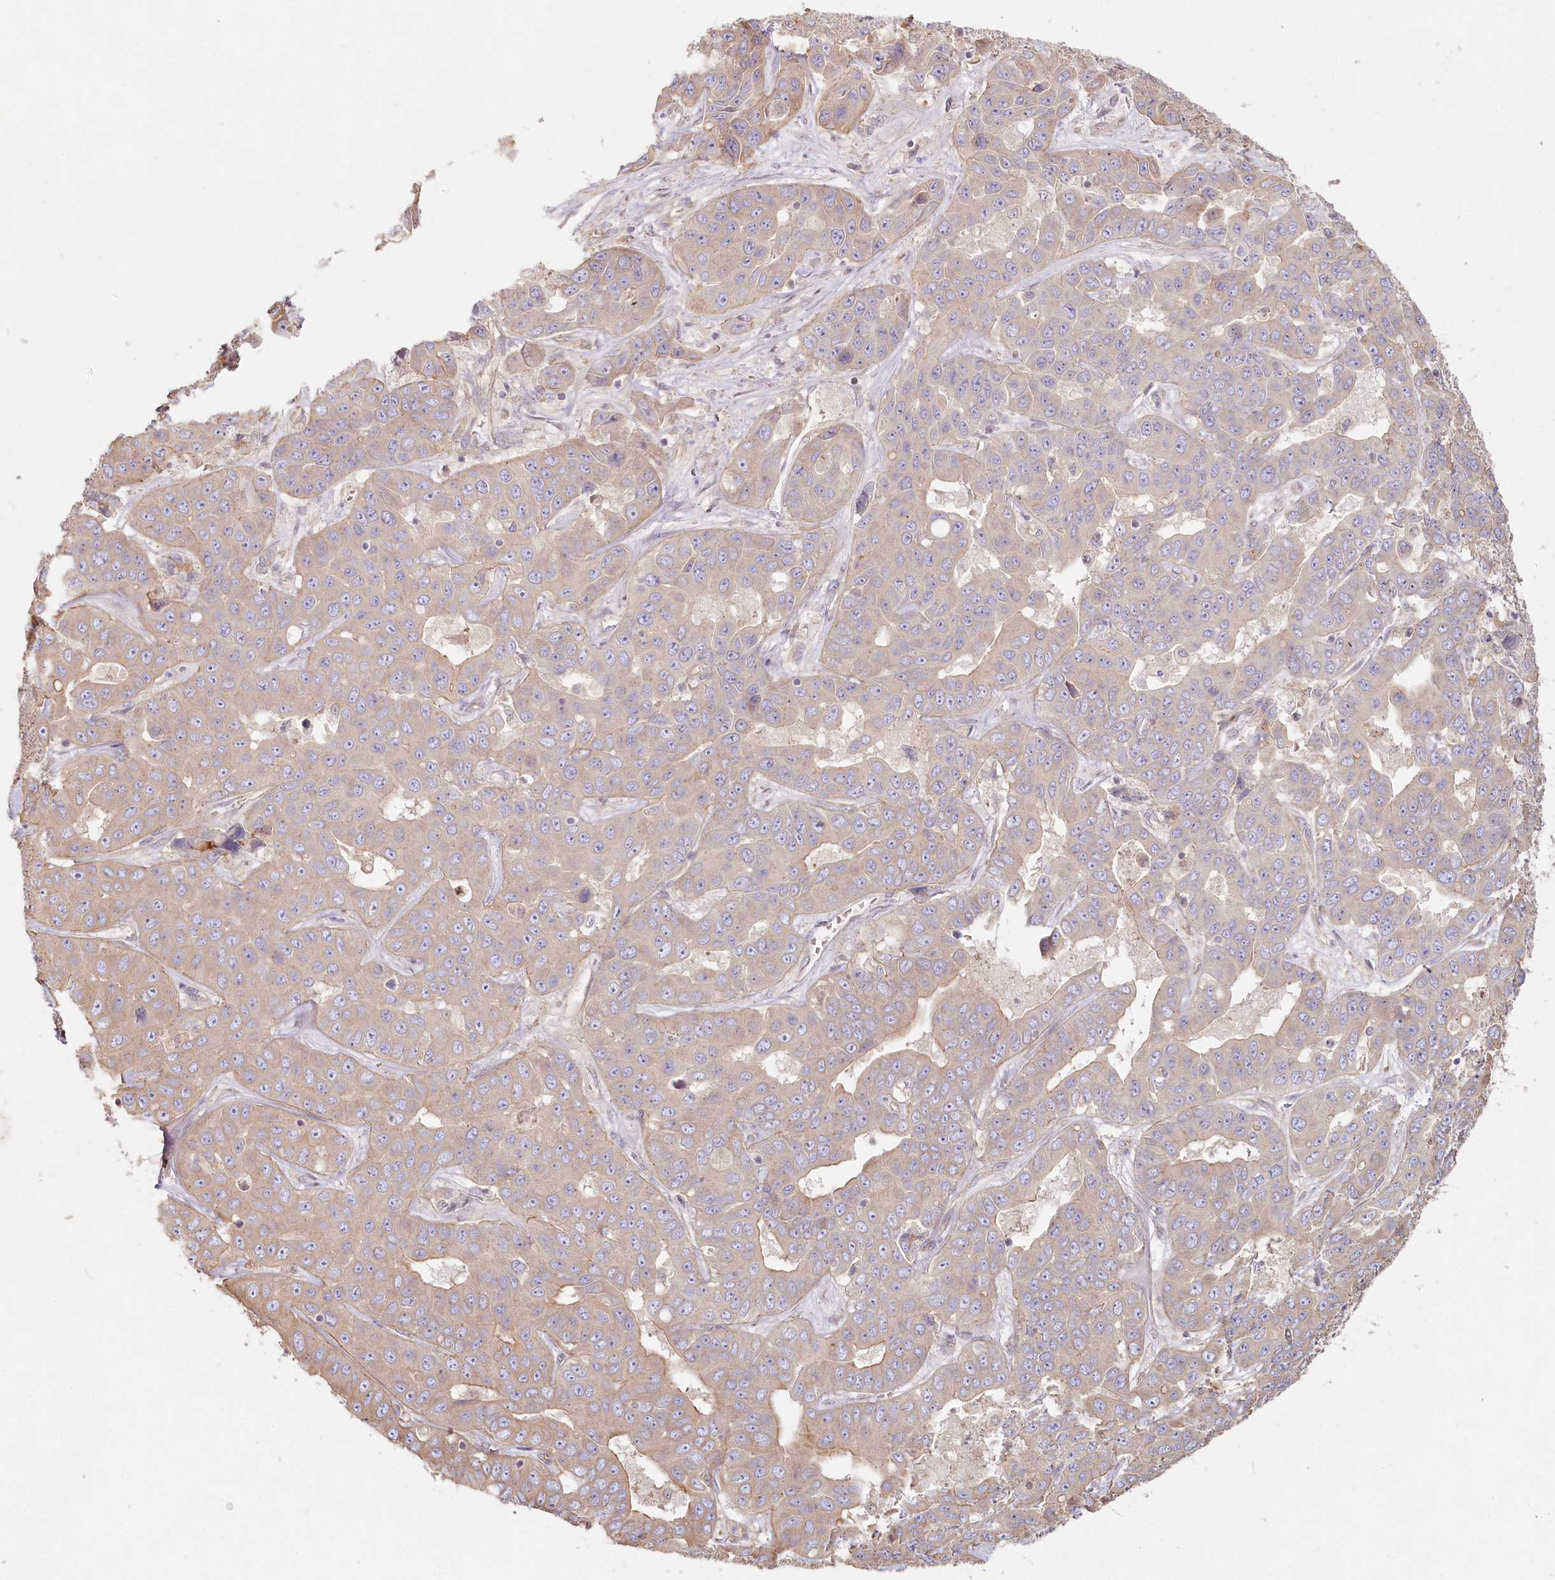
{"staining": {"intensity": "weak", "quantity": "25%-75%", "location": "cytoplasmic/membranous"}, "tissue": "liver cancer", "cell_type": "Tumor cells", "image_type": "cancer", "snomed": [{"axis": "morphology", "description": "Cholangiocarcinoma"}, {"axis": "topography", "description": "Liver"}], "caption": "A brown stain shows weak cytoplasmic/membranous expression of a protein in human liver cancer (cholangiocarcinoma) tumor cells.", "gene": "TCHP", "patient": {"sex": "female", "age": 52}}